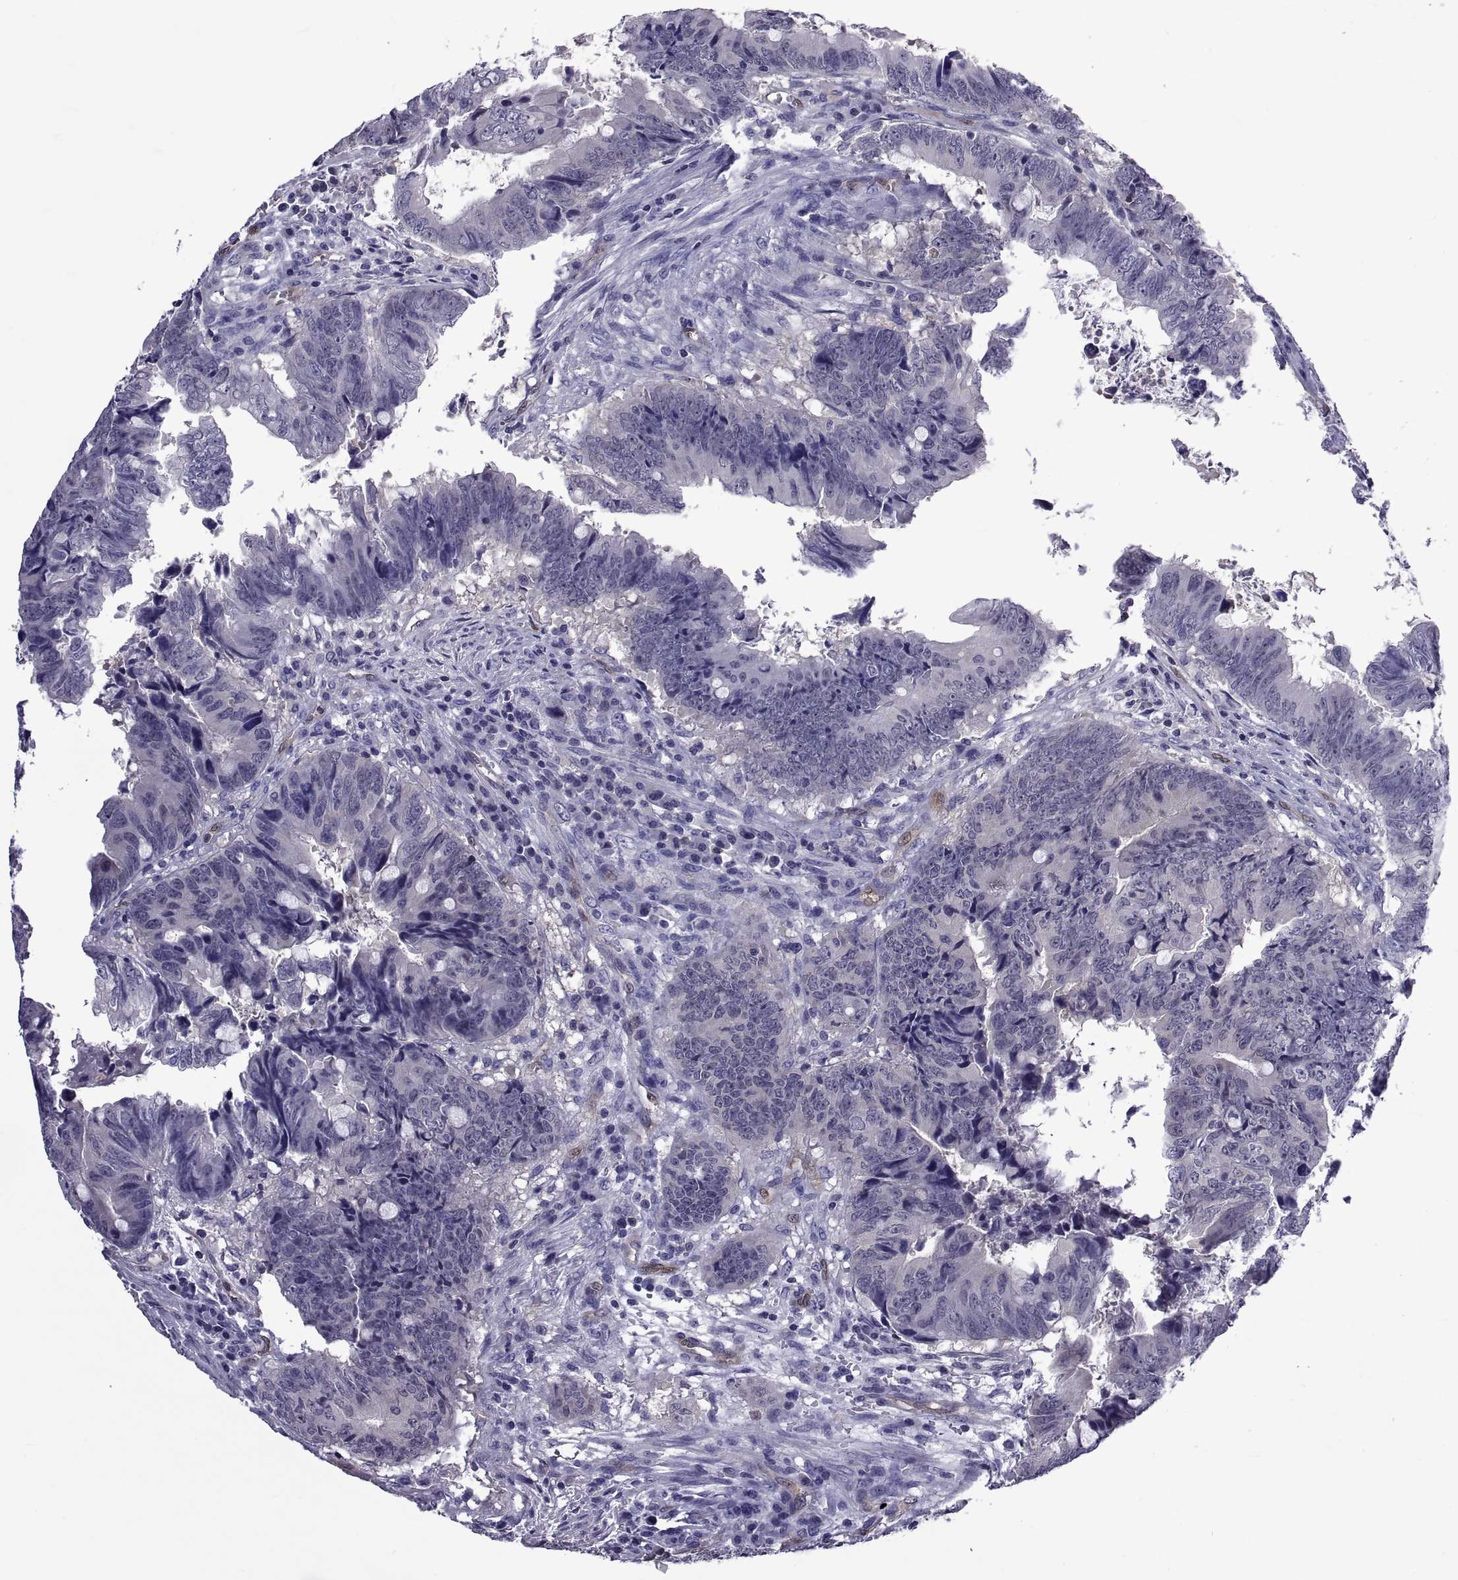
{"staining": {"intensity": "negative", "quantity": "none", "location": "none"}, "tissue": "colorectal cancer", "cell_type": "Tumor cells", "image_type": "cancer", "snomed": [{"axis": "morphology", "description": "Adenocarcinoma, NOS"}, {"axis": "topography", "description": "Colon"}], "caption": "The IHC micrograph has no significant positivity in tumor cells of adenocarcinoma (colorectal) tissue. (Brightfield microscopy of DAB (3,3'-diaminobenzidine) IHC at high magnification).", "gene": "LCN9", "patient": {"sex": "female", "age": 82}}